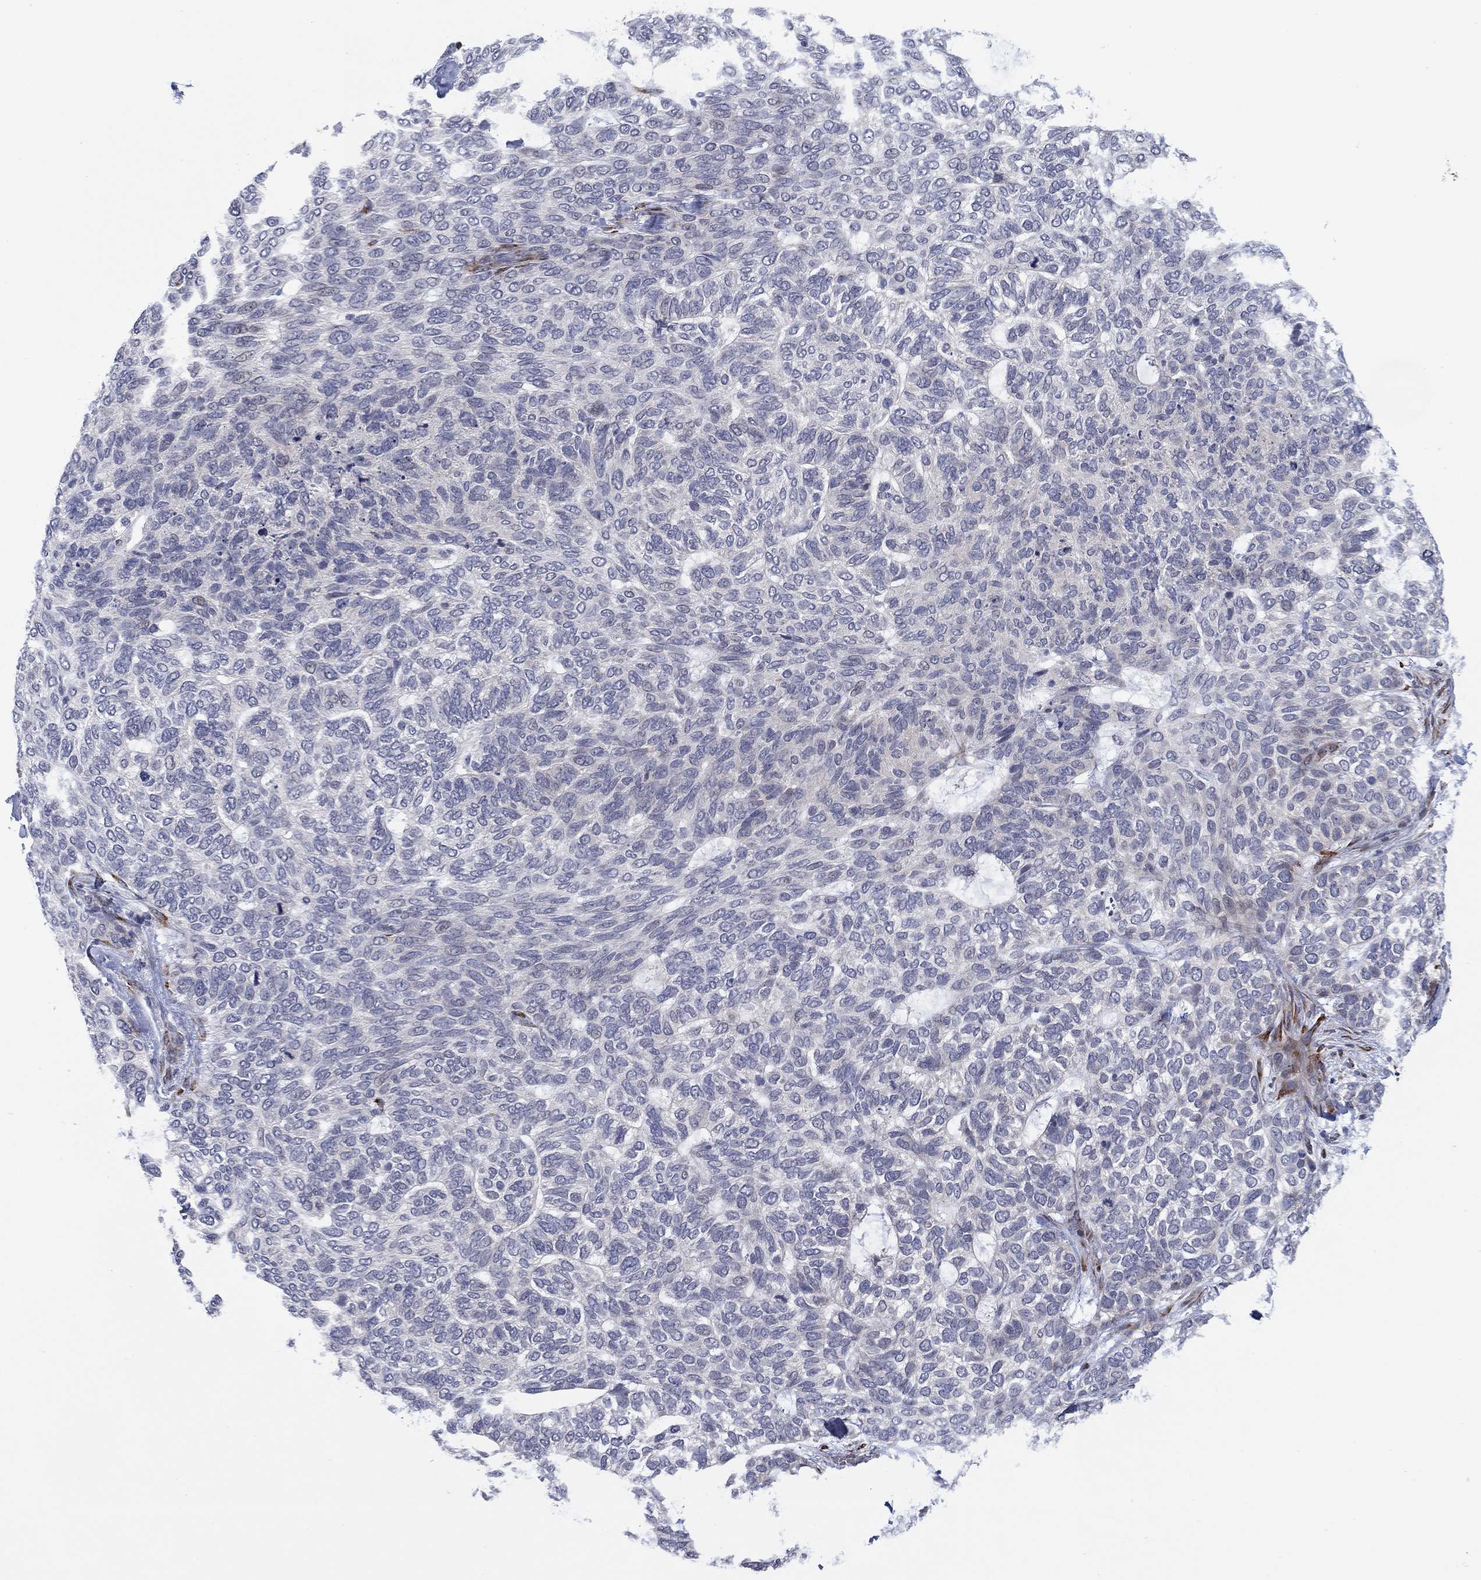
{"staining": {"intensity": "negative", "quantity": "none", "location": "none"}, "tissue": "skin cancer", "cell_type": "Tumor cells", "image_type": "cancer", "snomed": [{"axis": "morphology", "description": "Basal cell carcinoma"}, {"axis": "topography", "description": "Skin"}], "caption": "A micrograph of skin basal cell carcinoma stained for a protein displays no brown staining in tumor cells. (IHC, brightfield microscopy, high magnification).", "gene": "TTC21B", "patient": {"sex": "female", "age": 65}}